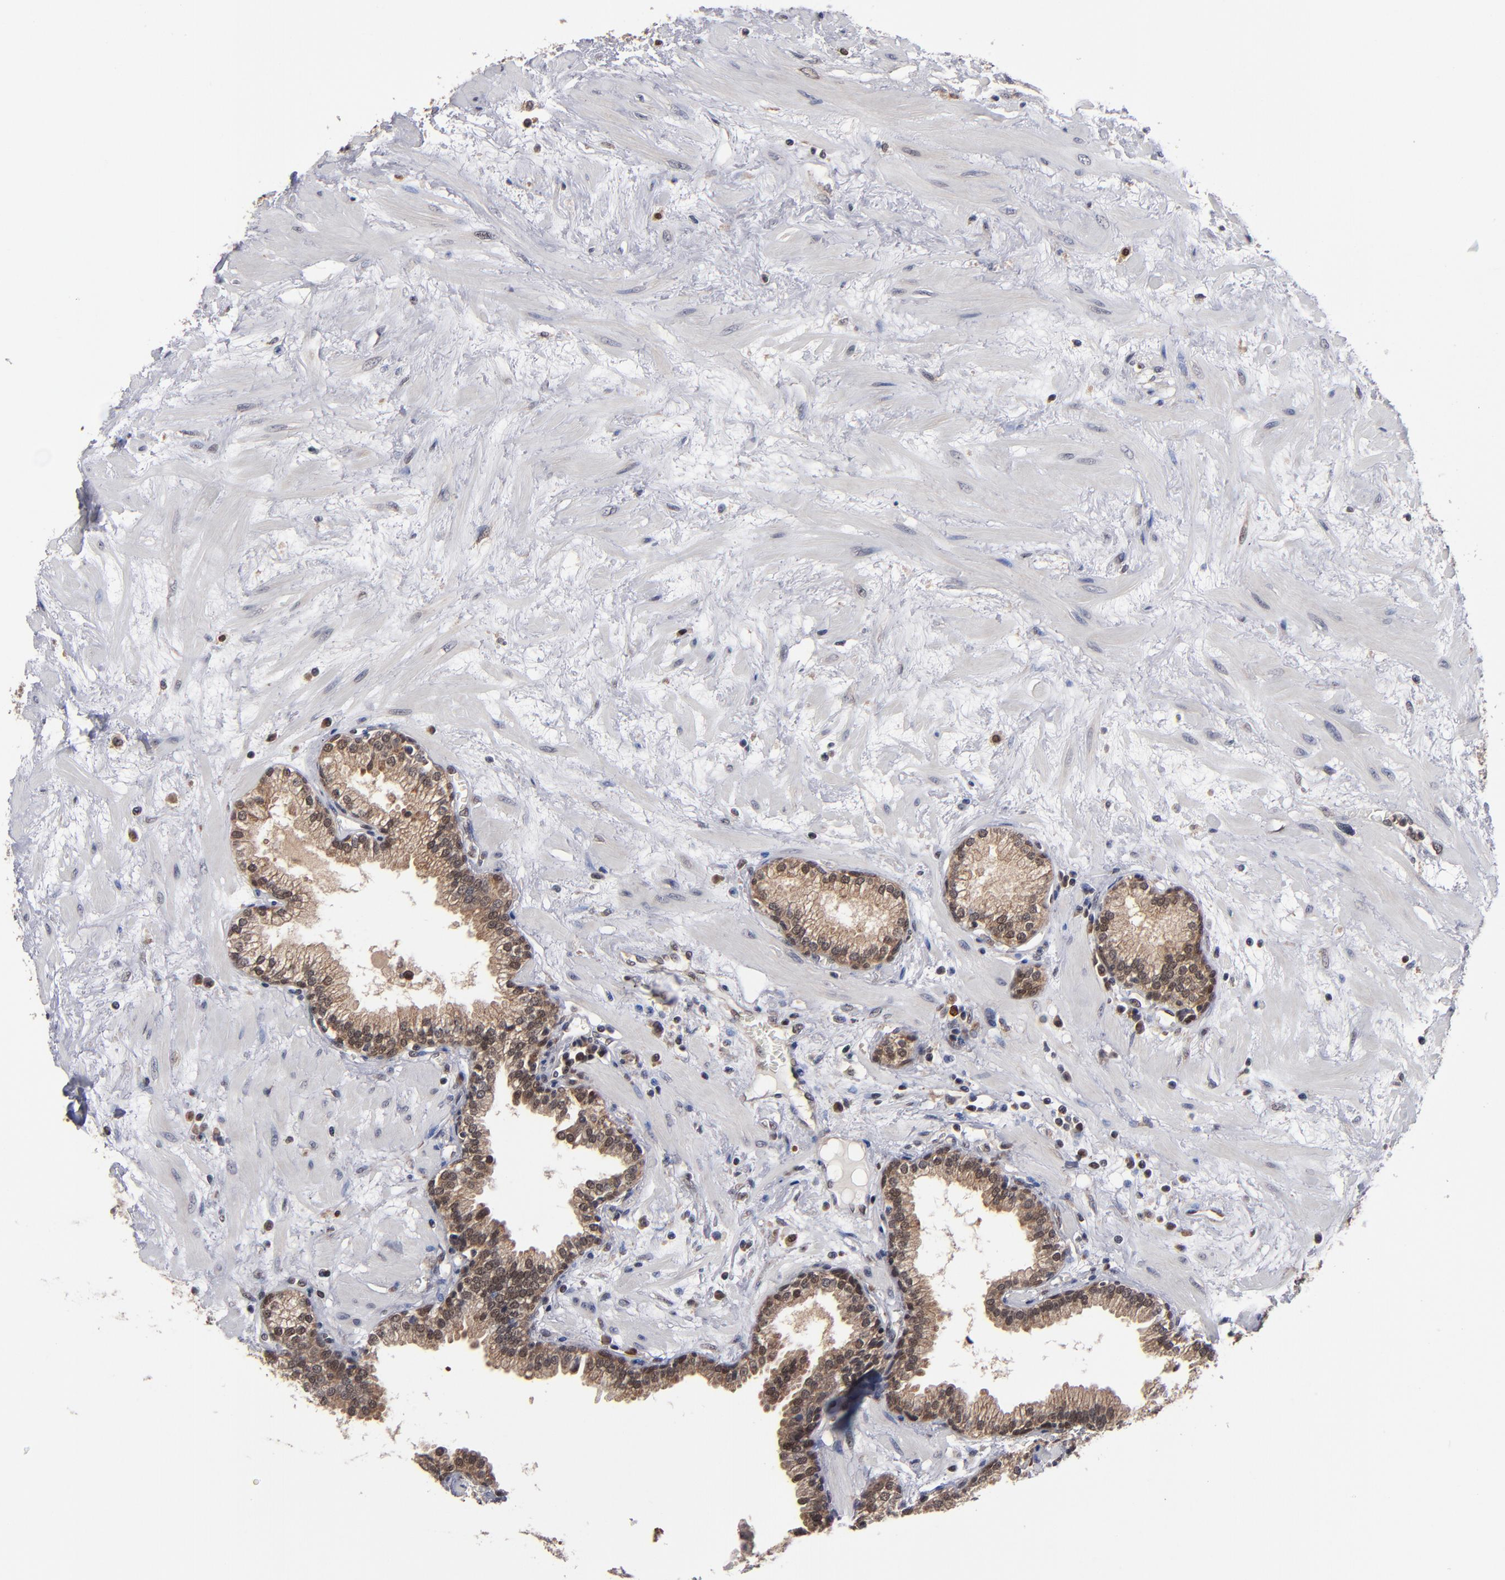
{"staining": {"intensity": "weak", "quantity": "25%-75%", "location": "cytoplasmic/membranous"}, "tissue": "prostate", "cell_type": "Glandular cells", "image_type": "normal", "snomed": [{"axis": "morphology", "description": "Normal tissue, NOS"}, {"axis": "topography", "description": "Prostate"}], "caption": "A high-resolution photomicrograph shows immunohistochemistry staining of normal prostate, which displays weak cytoplasmic/membranous expression in about 25%-75% of glandular cells.", "gene": "ALG13", "patient": {"sex": "male", "age": 64}}